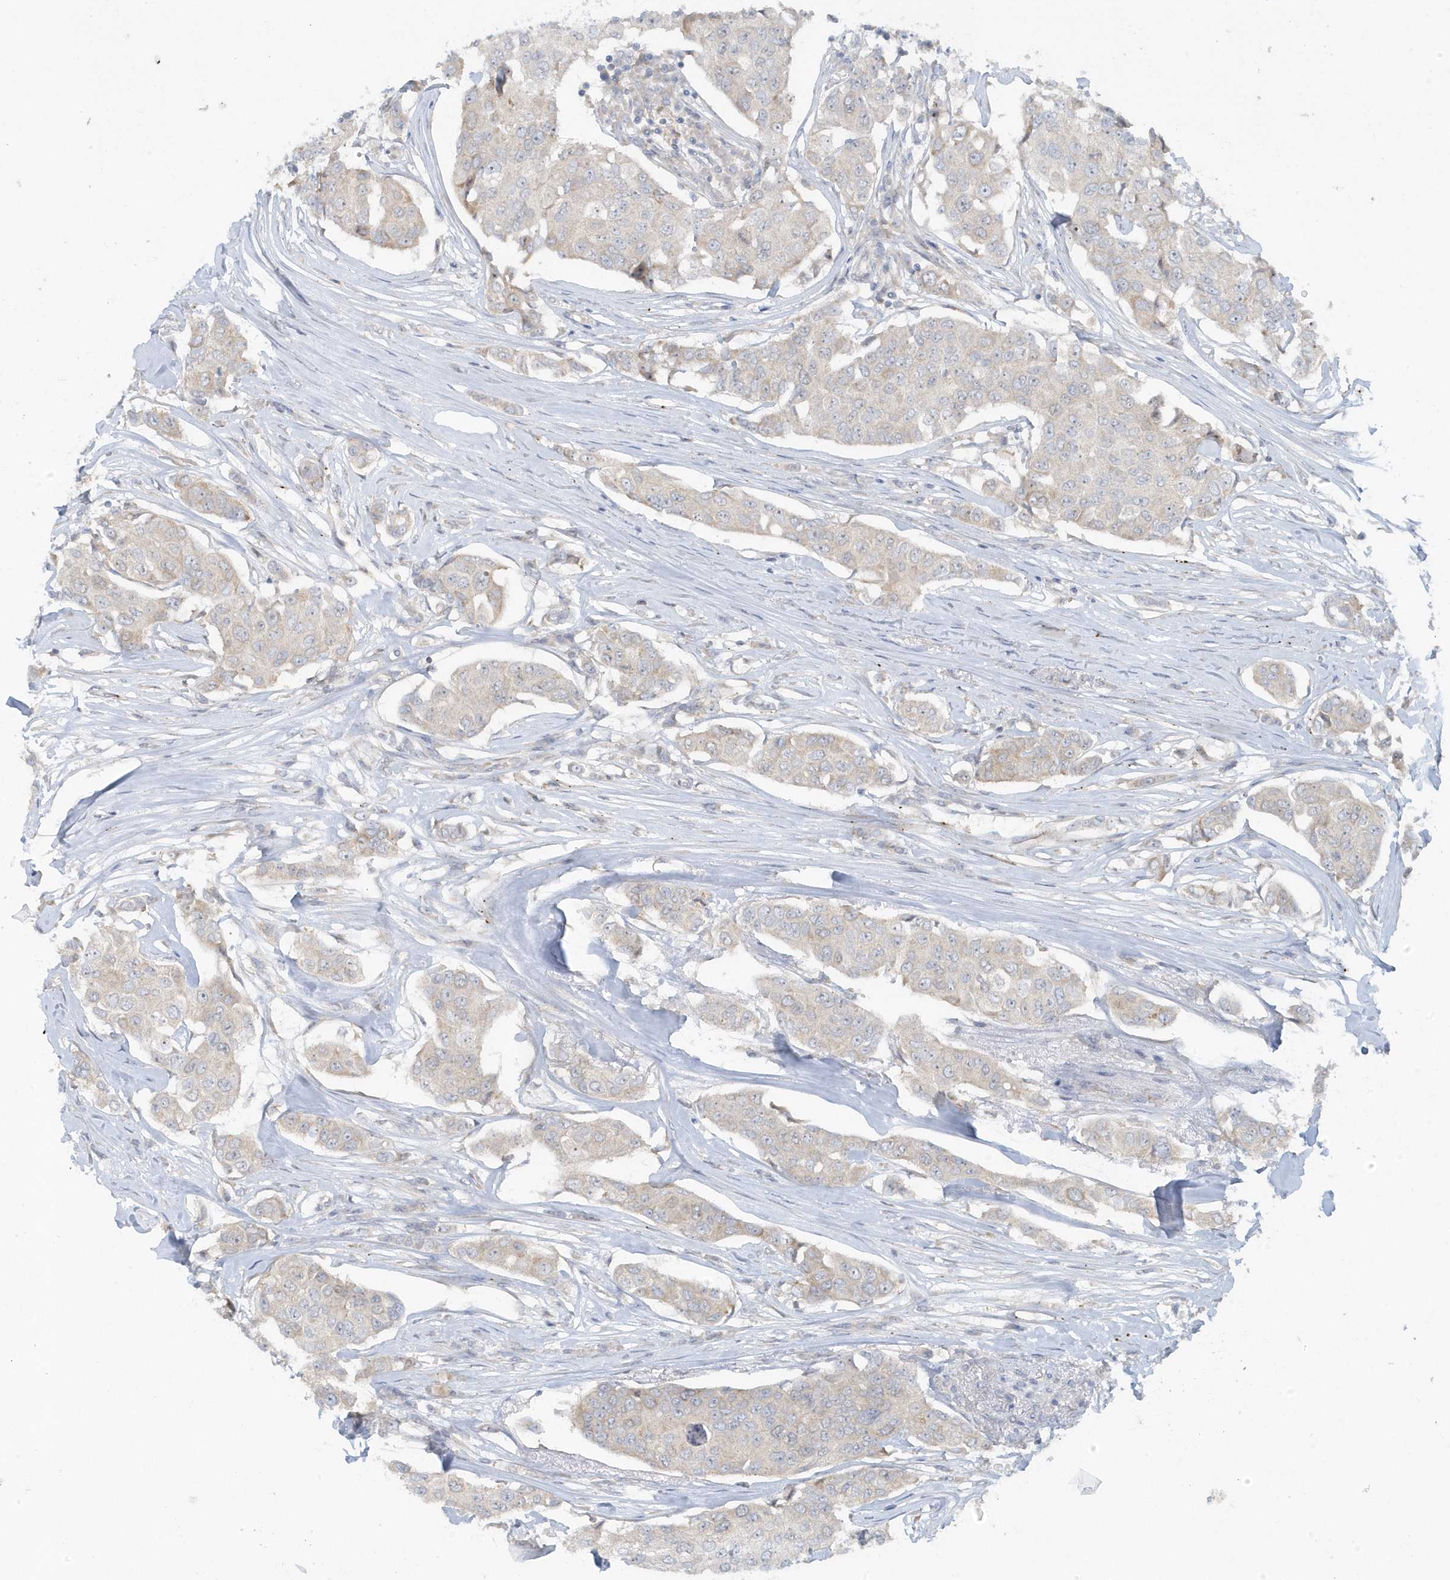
{"staining": {"intensity": "negative", "quantity": "none", "location": "none"}, "tissue": "breast cancer", "cell_type": "Tumor cells", "image_type": "cancer", "snomed": [{"axis": "morphology", "description": "Duct carcinoma"}, {"axis": "topography", "description": "Breast"}], "caption": "Immunohistochemistry (IHC) histopathology image of neoplastic tissue: breast cancer (invasive ductal carcinoma) stained with DAB (3,3'-diaminobenzidine) displays no significant protein staining in tumor cells. (DAB immunohistochemistry (IHC), high magnification).", "gene": "SCN3A", "patient": {"sex": "female", "age": 80}}